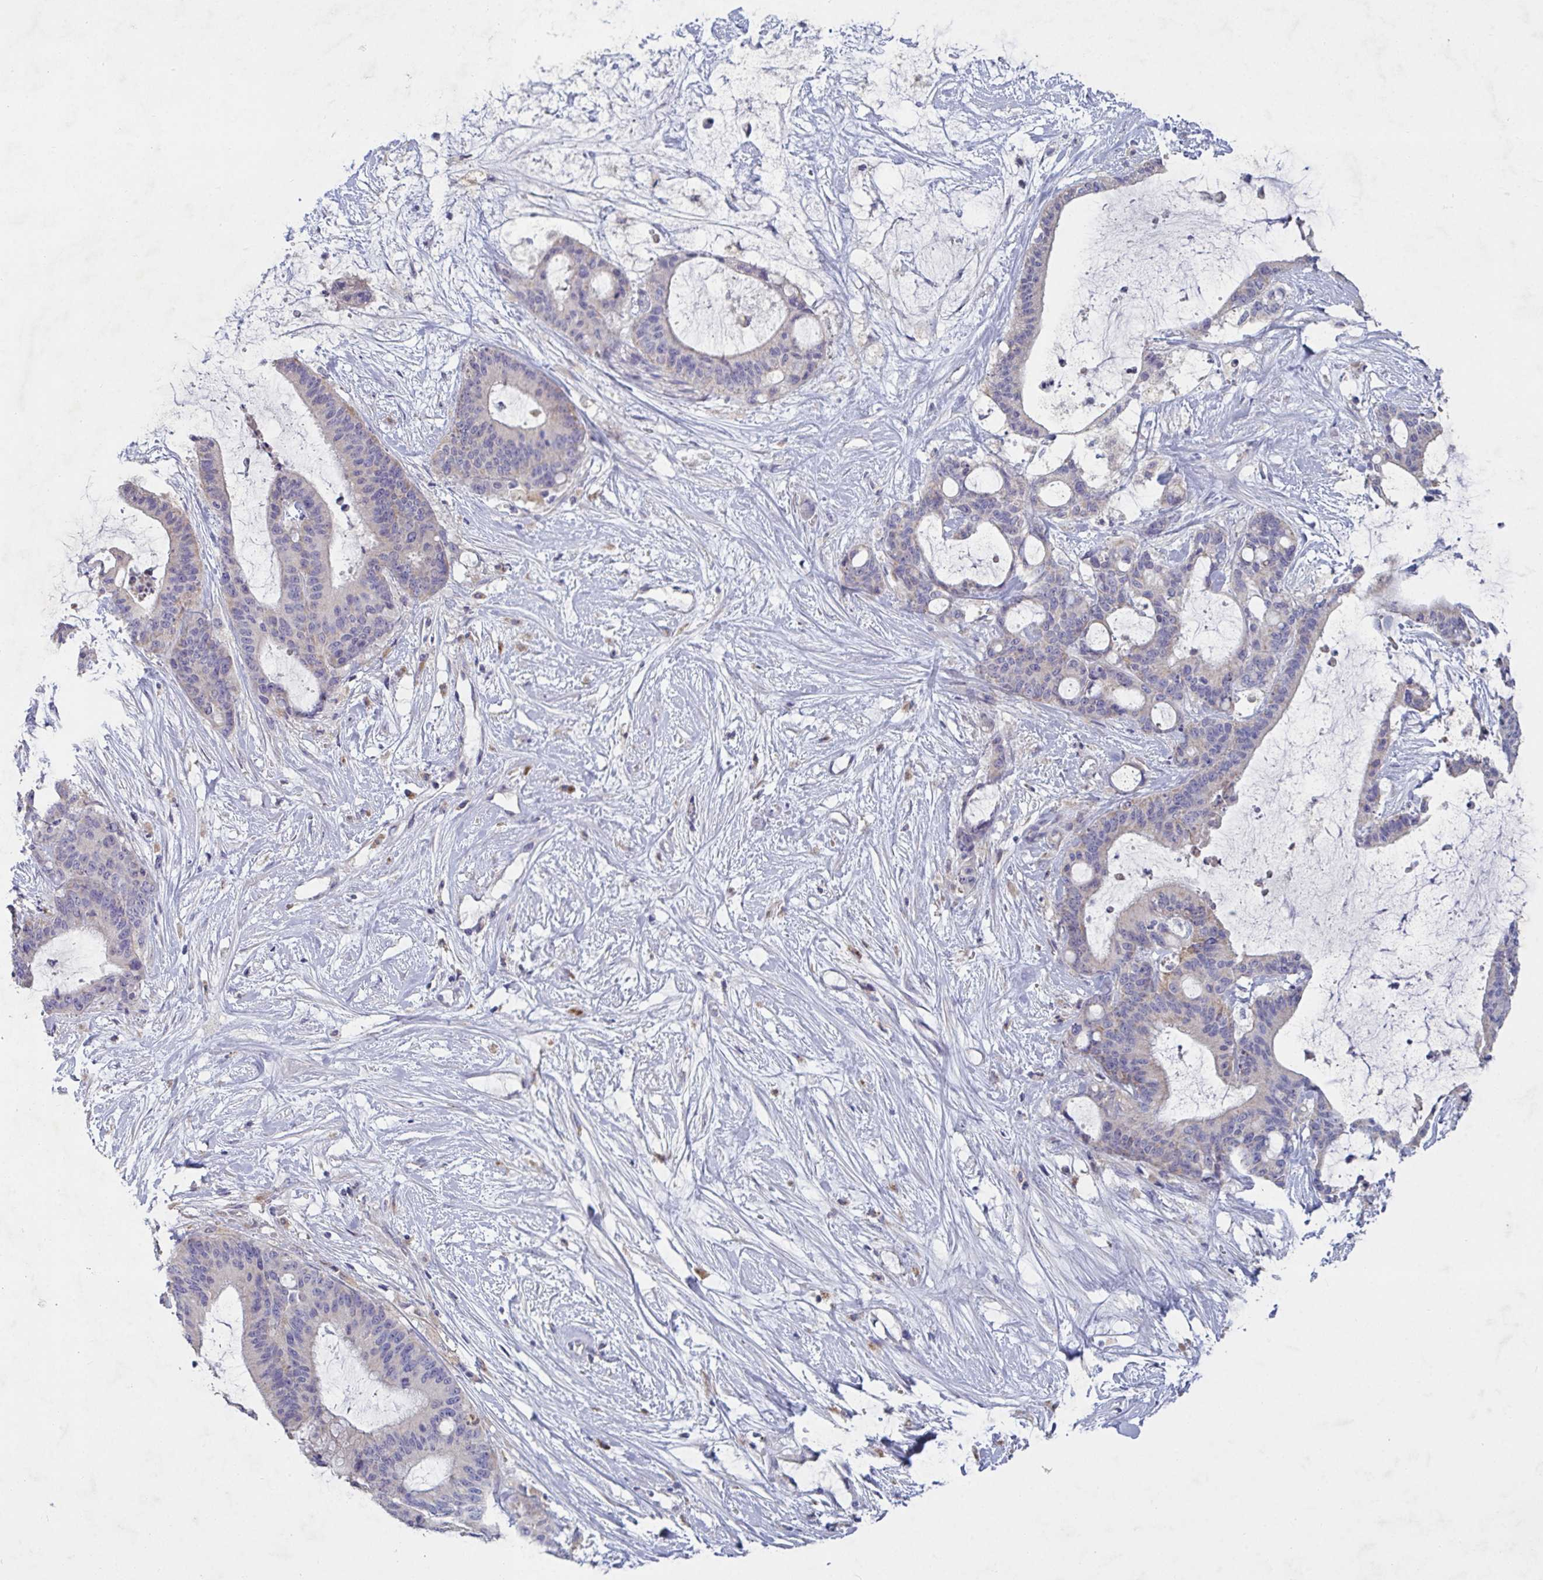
{"staining": {"intensity": "negative", "quantity": "none", "location": "none"}, "tissue": "liver cancer", "cell_type": "Tumor cells", "image_type": "cancer", "snomed": [{"axis": "morphology", "description": "Normal tissue, NOS"}, {"axis": "morphology", "description": "Cholangiocarcinoma"}, {"axis": "topography", "description": "Liver"}, {"axis": "topography", "description": "Peripheral nerve tissue"}], "caption": "There is no significant positivity in tumor cells of liver cancer.", "gene": "GALNT13", "patient": {"sex": "female", "age": 73}}